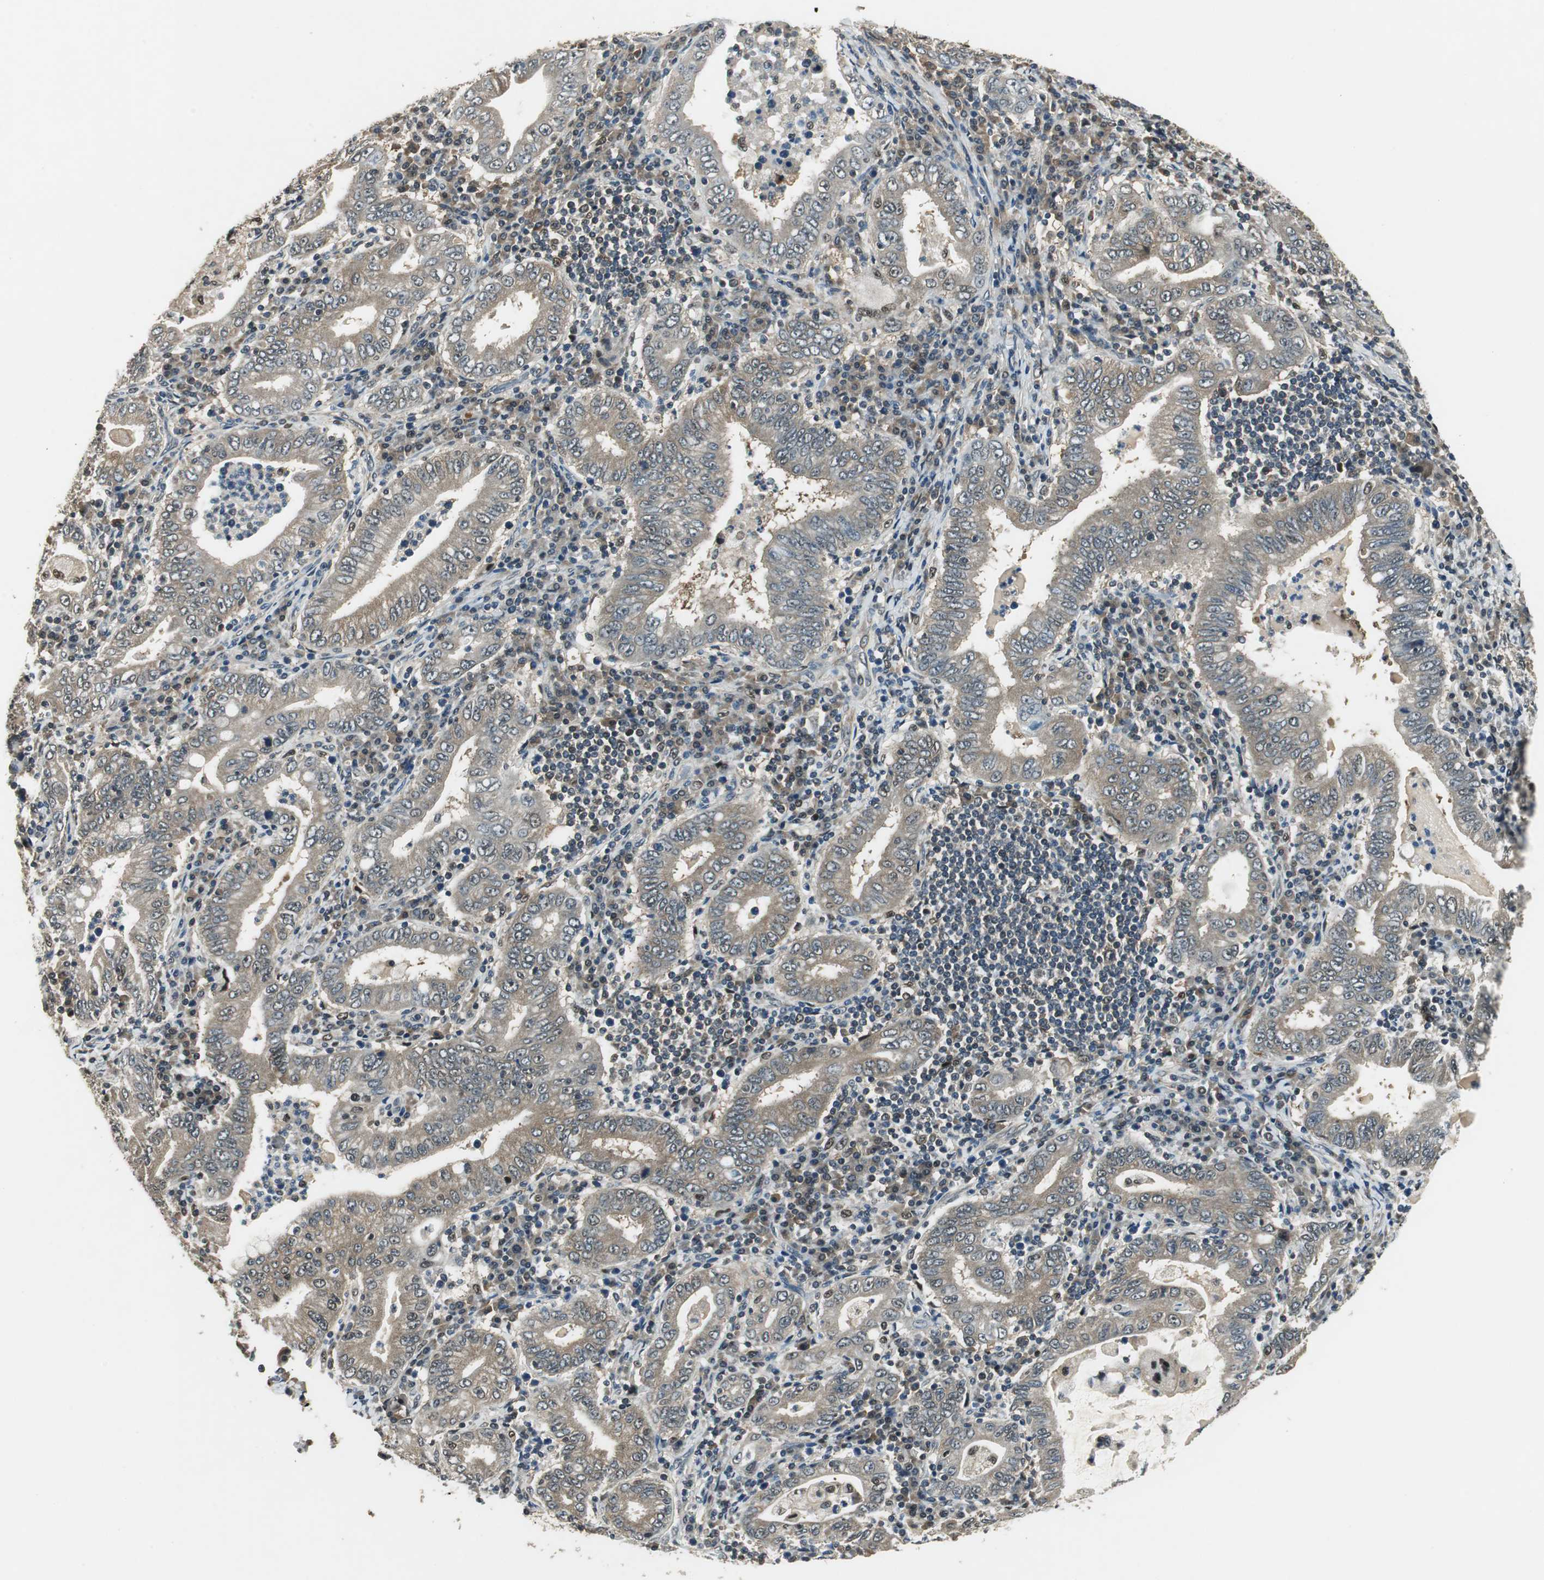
{"staining": {"intensity": "weak", "quantity": "25%-75%", "location": "cytoplasmic/membranous"}, "tissue": "stomach cancer", "cell_type": "Tumor cells", "image_type": "cancer", "snomed": [{"axis": "morphology", "description": "Normal tissue, NOS"}, {"axis": "morphology", "description": "Adenocarcinoma, NOS"}, {"axis": "topography", "description": "Esophagus"}, {"axis": "topography", "description": "Stomach, upper"}, {"axis": "topography", "description": "Peripheral nerve tissue"}], "caption": "High-magnification brightfield microscopy of stomach adenocarcinoma stained with DAB (brown) and counterstained with hematoxylin (blue). tumor cells exhibit weak cytoplasmic/membranous expression is present in approximately25%-75% of cells.", "gene": "PSMB4", "patient": {"sex": "male", "age": 62}}